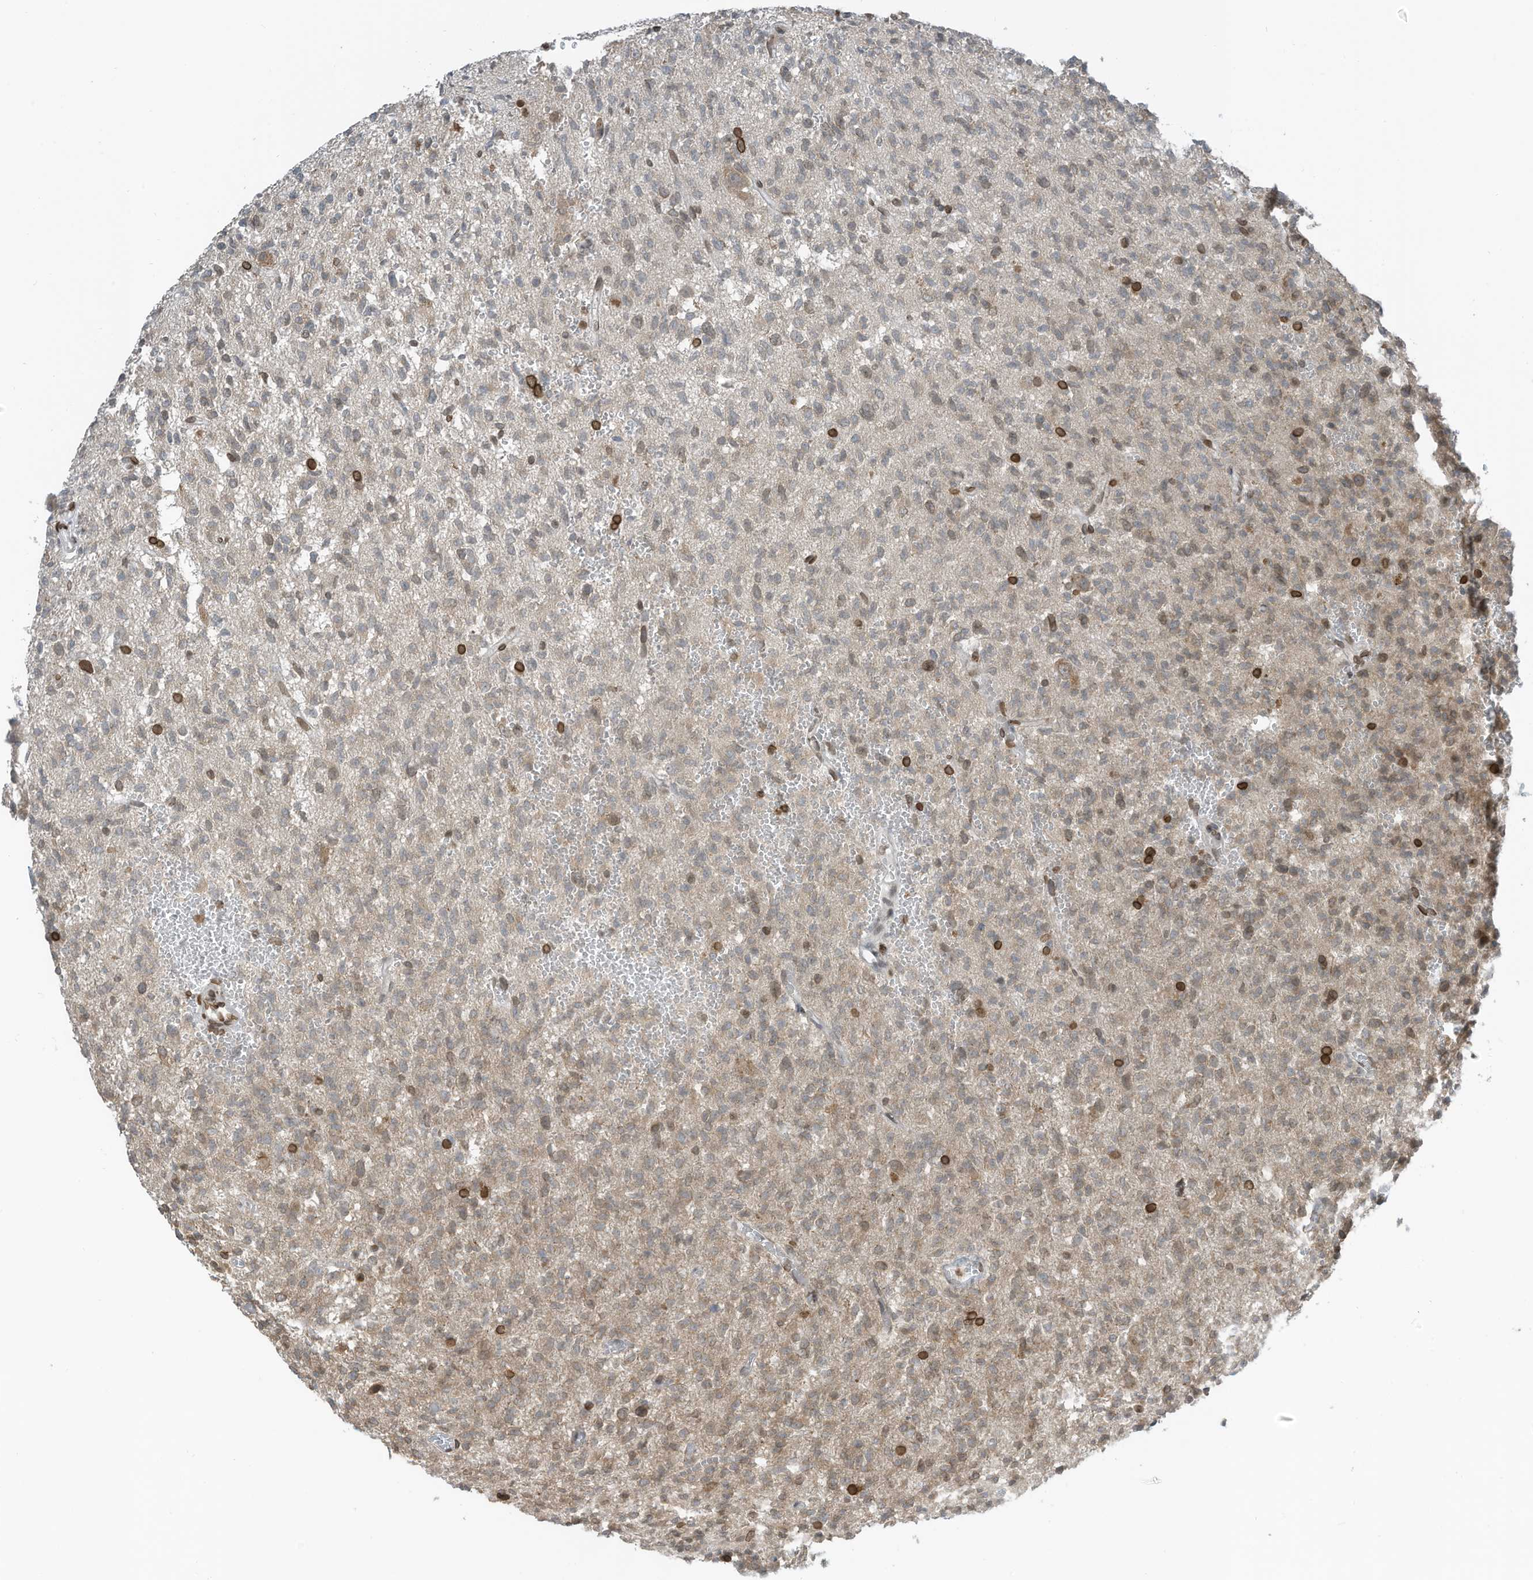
{"staining": {"intensity": "weak", "quantity": "25%-75%", "location": "nuclear"}, "tissue": "glioma", "cell_type": "Tumor cells", "image_type": "cancer", "snomed": [{"axis": "morphology", "description": "Glioma, malignant, High grade"}, {"axis": "topography", "description": "Brain"}], "caption": "Protein analysis of glioma tissue displays weak nuclear expression in about 25%-75% of tumor cells.", "gene": "RABL3", "patient": {"sex": "female", "age": 57}}